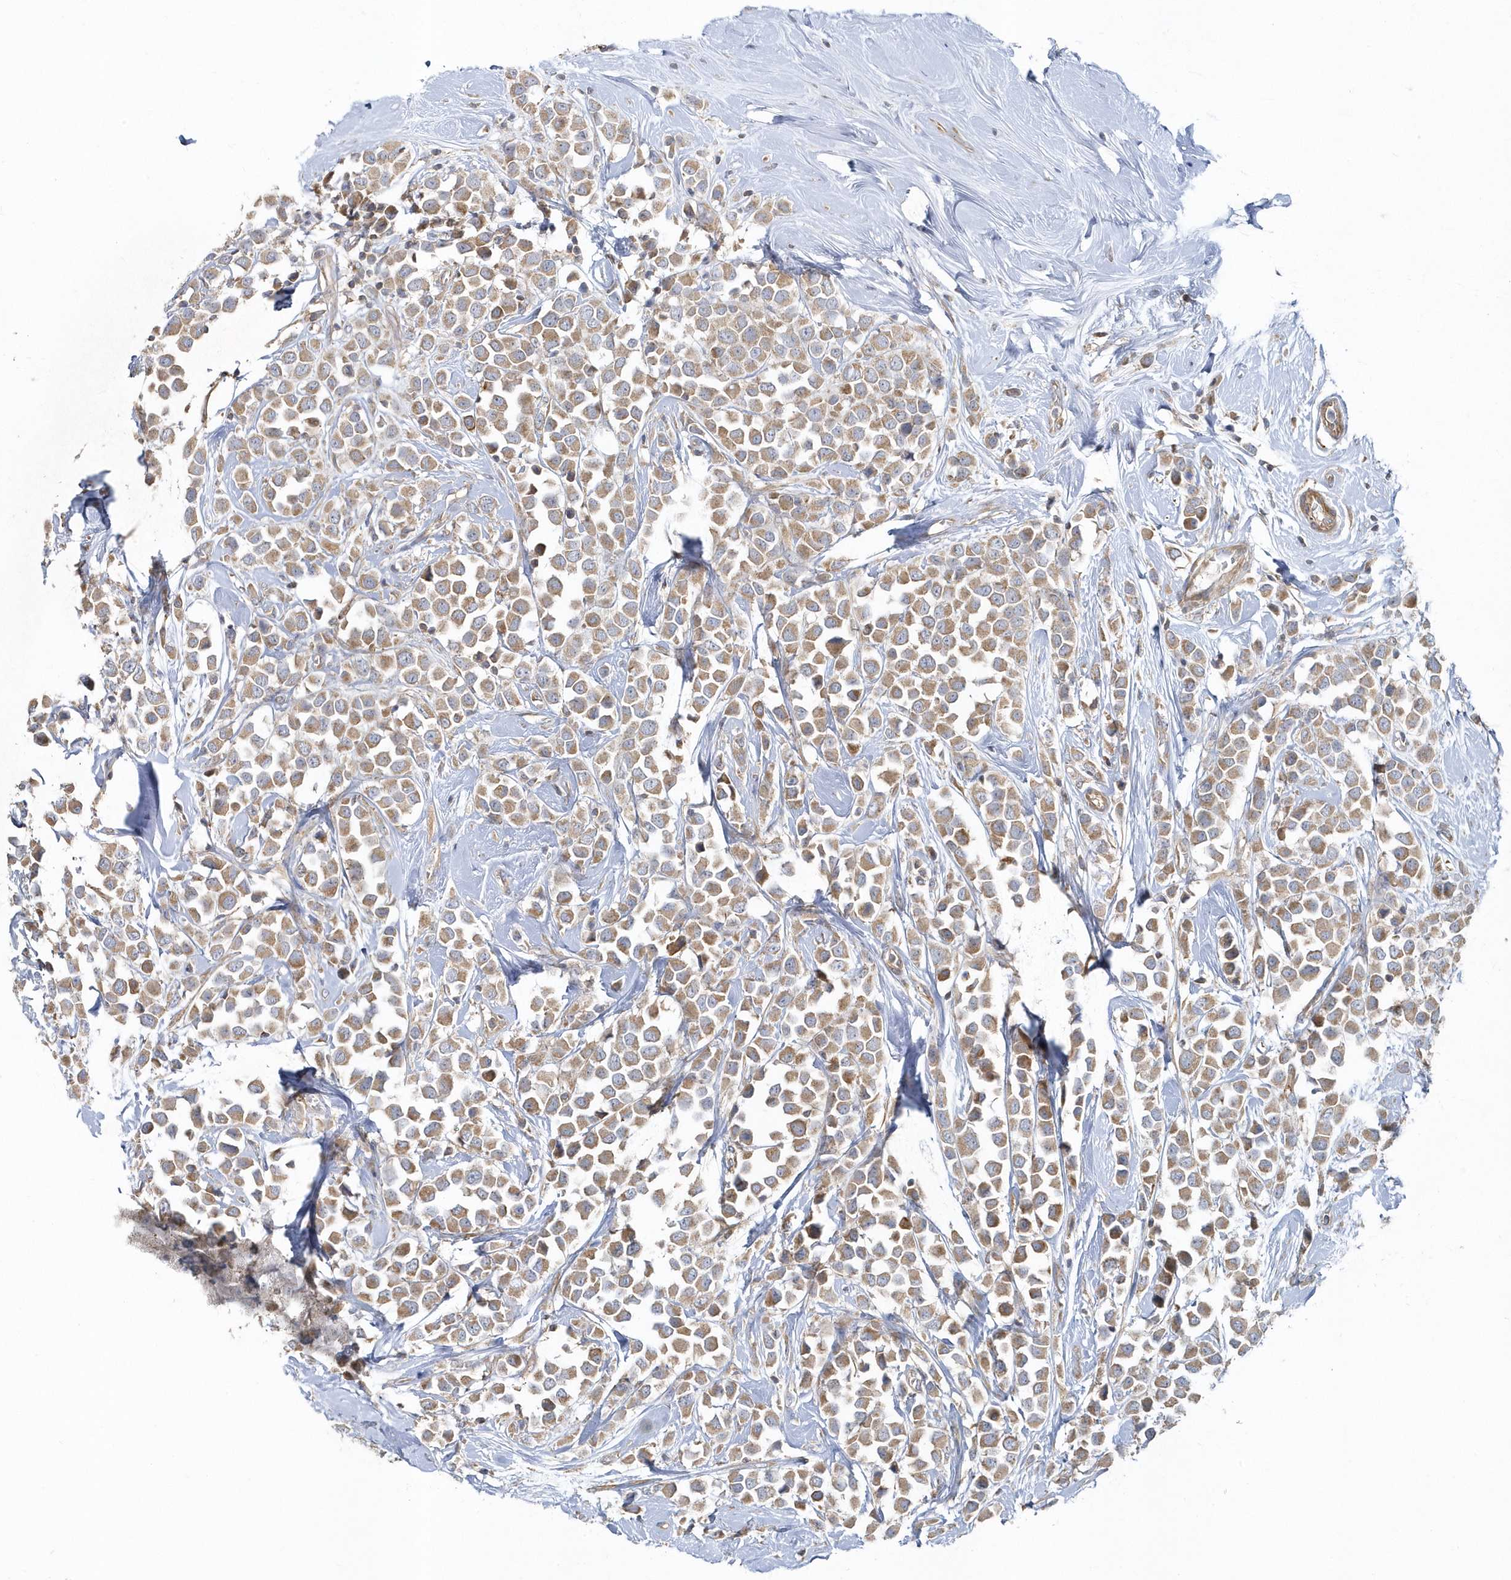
{"staining": {"intensity": "moderate", "quantity": ">75%", "location": "cytoplasmic/membranous"}, "tissue": "breast cancer", "cell_type": "Tumor cells", "image_type": "cancer", "snomed": [{"axis": "morphology", "description": "Duct carcinoma"}, {"axis": "topography", "description": "Breast"}], "caption": "Infiltrating ductal carcinoma (breast) tissue displays moderate cytoplasmic/membranous positivity in approximately >75% of tumor cells", "gene": "LEXM", "patient": {"sex": "female", "age": 61}}